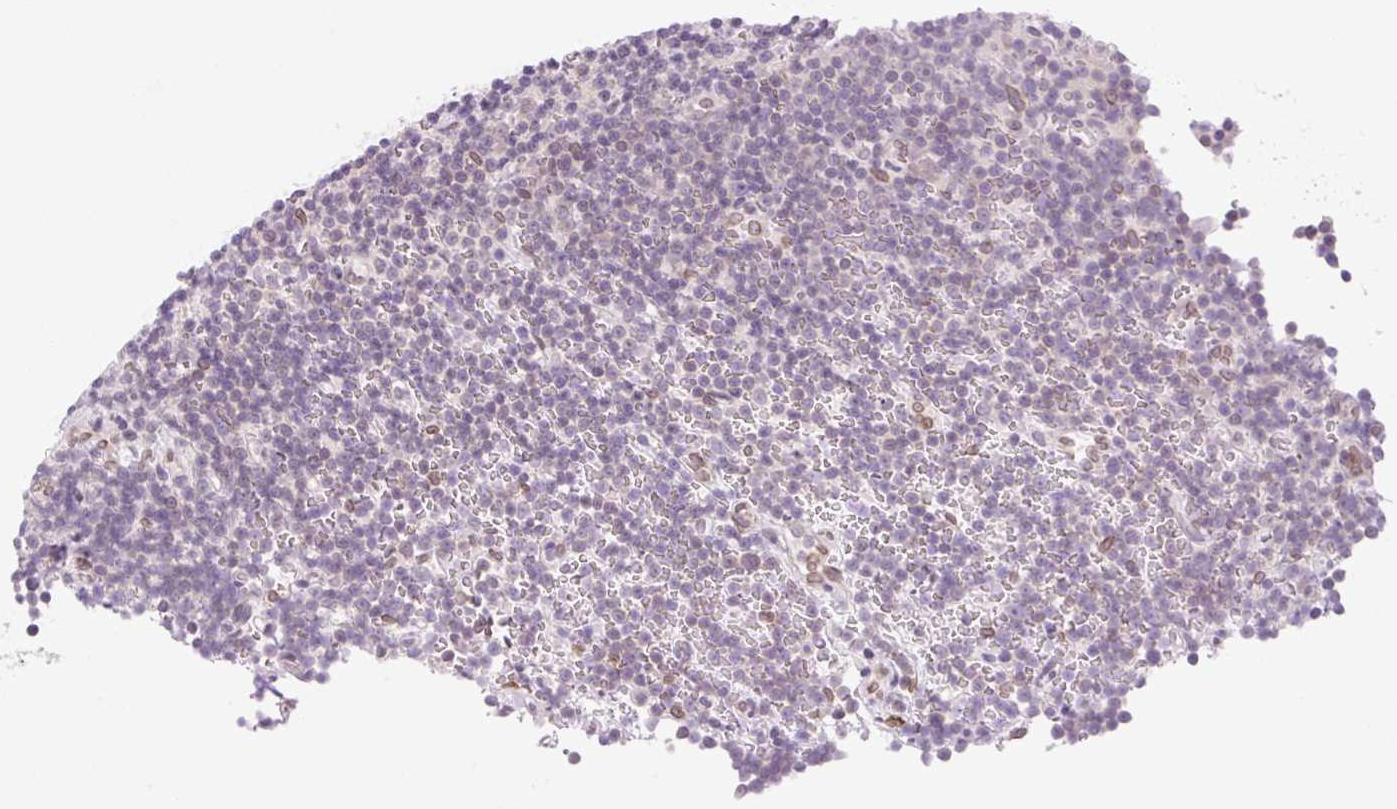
{"staining": {"intensity": "negative", "quantity": "none", "location": "none"}, "tissue": "lymphoma", "cell_type": "Tumor cells", "image_type": "cancer", "snomed": [{"axis": "morphology", "description": "Malignant lymphoma, non-Hodgkin's type, Low grade"}, {"axis": "topography", "description": "Lymph node"}], "caption": "Lymphoma was stained to show a protein in brown. There is no significant expression in tumor cells. The staining was performed using DAB to visualize the protein expression in brown, while the nuclei were stained in blue with hematoxylin (Magnification: 20x).", "gene": "SYNE3", "patient": {"sex": "female", "age": 67}}